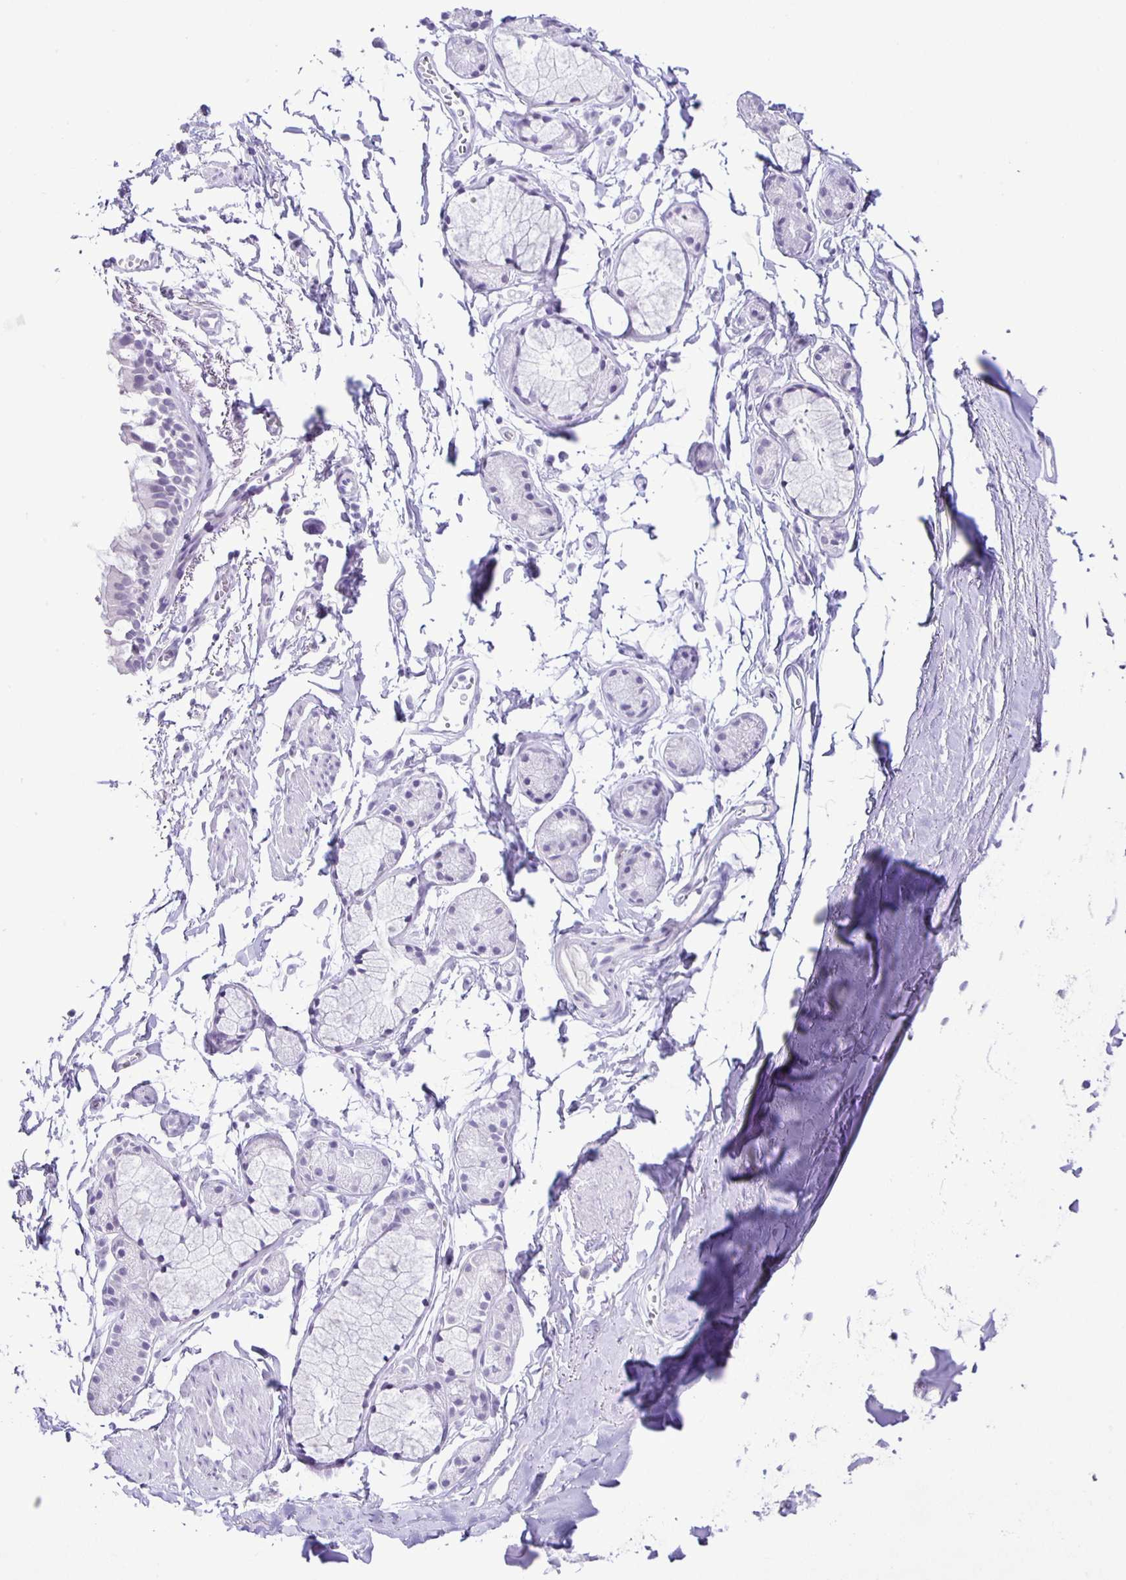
{"staining": {"intensity": "negative", "quantity": "none", "location": "none"}, "tissue": "adipose tissue", "cell_type": "Adipocytes", "image_type": "normal", "snomed": [{"axis": "morphology", "description": "Normal tissue, NOS"}, {"axis": "topography", "description": "Cartilage tissue"}, {"axis": "topography", "description": "Bronchus"}, {"axis": "topography", "description": "Peripheral nerve tissue"}], "caption": "Adipocytes show no significant positivity in unremarkable adipose tissue.", "gene": "EZHIP", "patient": {"sex": "female", "age": 59}}